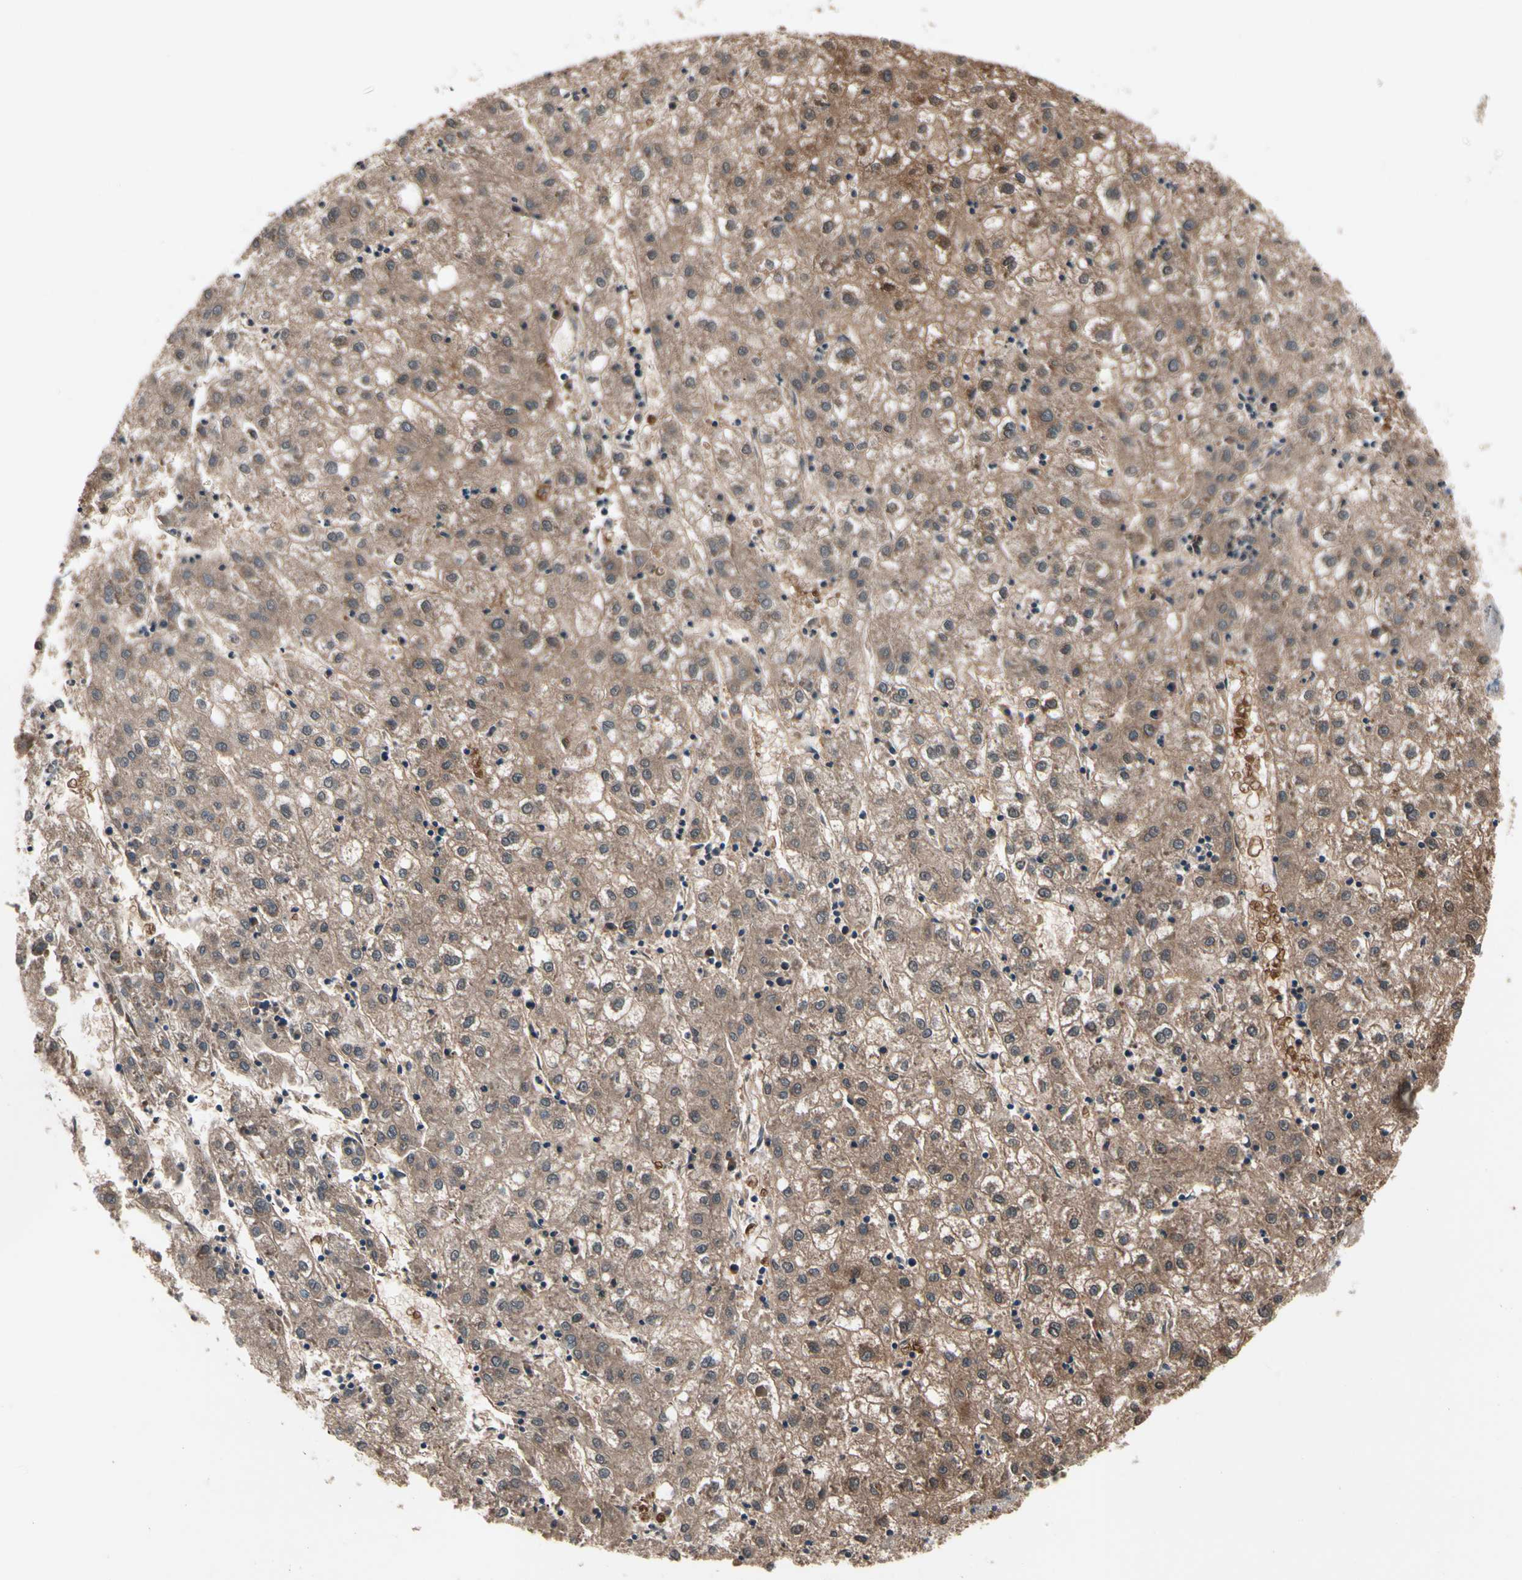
{"staining": {"intensity": "moderate", "quantity": ">75%", "location": "cytoplasmic/membranous"}, "tissue": "liver cancer", "cell_type": "Tumor cells", "image_type": "cancer", "snomed": [{"axis": "morphology", "description": "Carcinoma, Hepatocellular, NOS"}, {"axis": "topography", "description": "Liver"}], "caption": "Protein staining exhibits moderate cytoplasmic/membranous staining in about >75% of tumor cells in liver hepatocellular carcinoma.", "gene": "PRDX6", "patient": {"sex": "male", "age": 72}}